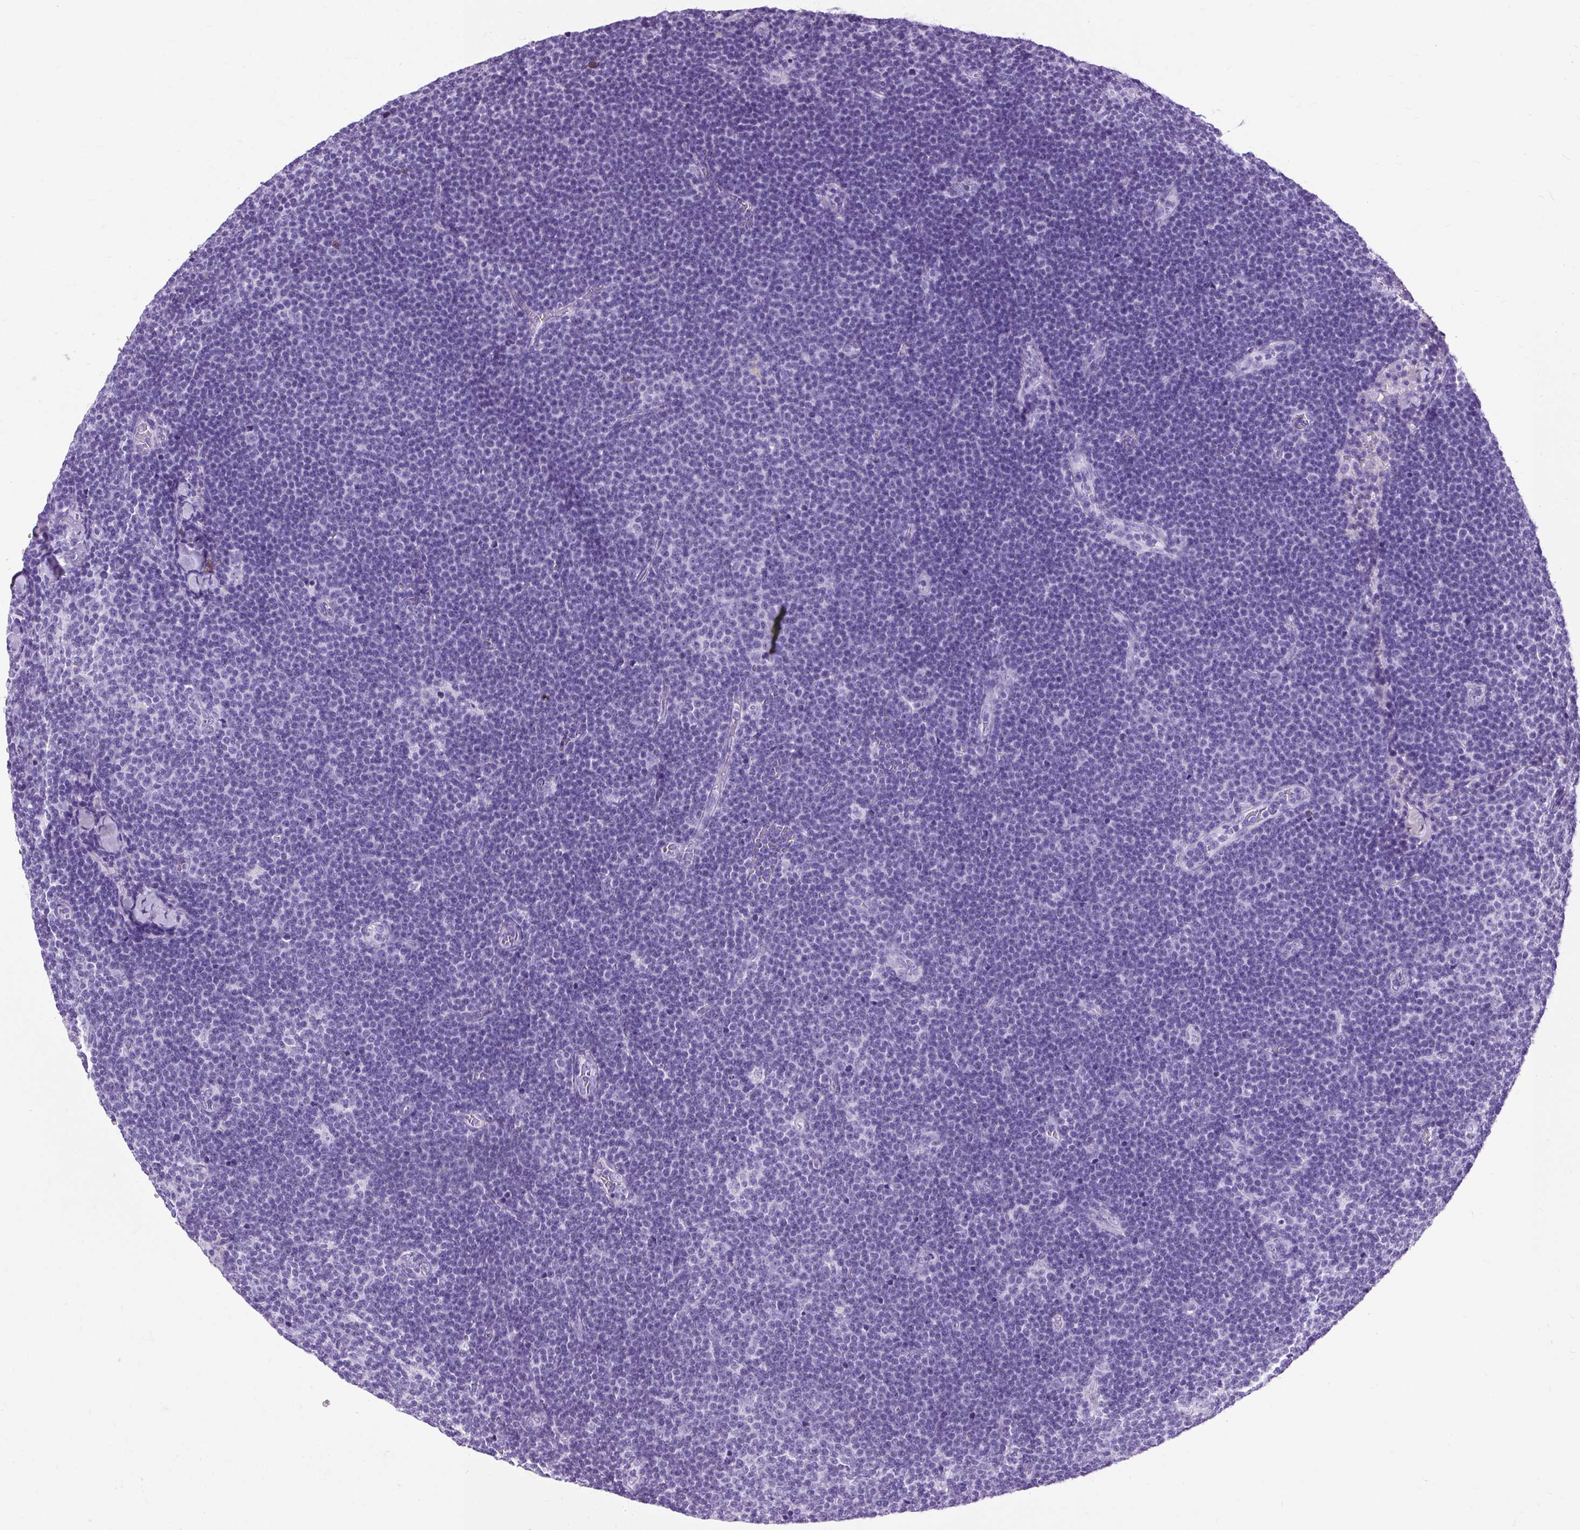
{"staining": {"intensity": "negative", "quantity": "none", "location": "none"}, "tissue": "lymphoma", "cell_type": "Tumor cells", "image_type": "cancer", "snomed": [{"axis": "morphology", "description": "Malignant lymphoma, non-Hodgkin's type, Low grade"}, {"axis": "topography", "description": "Lymph node"}], "caption": "This is an IHC histopathology image of human malignant lymphoma, non-Hodgkin's type (low-grade). There is no staining in tumor cells.", "gene": "PVALB", "patient": {"sex": "male", "age": 48}}